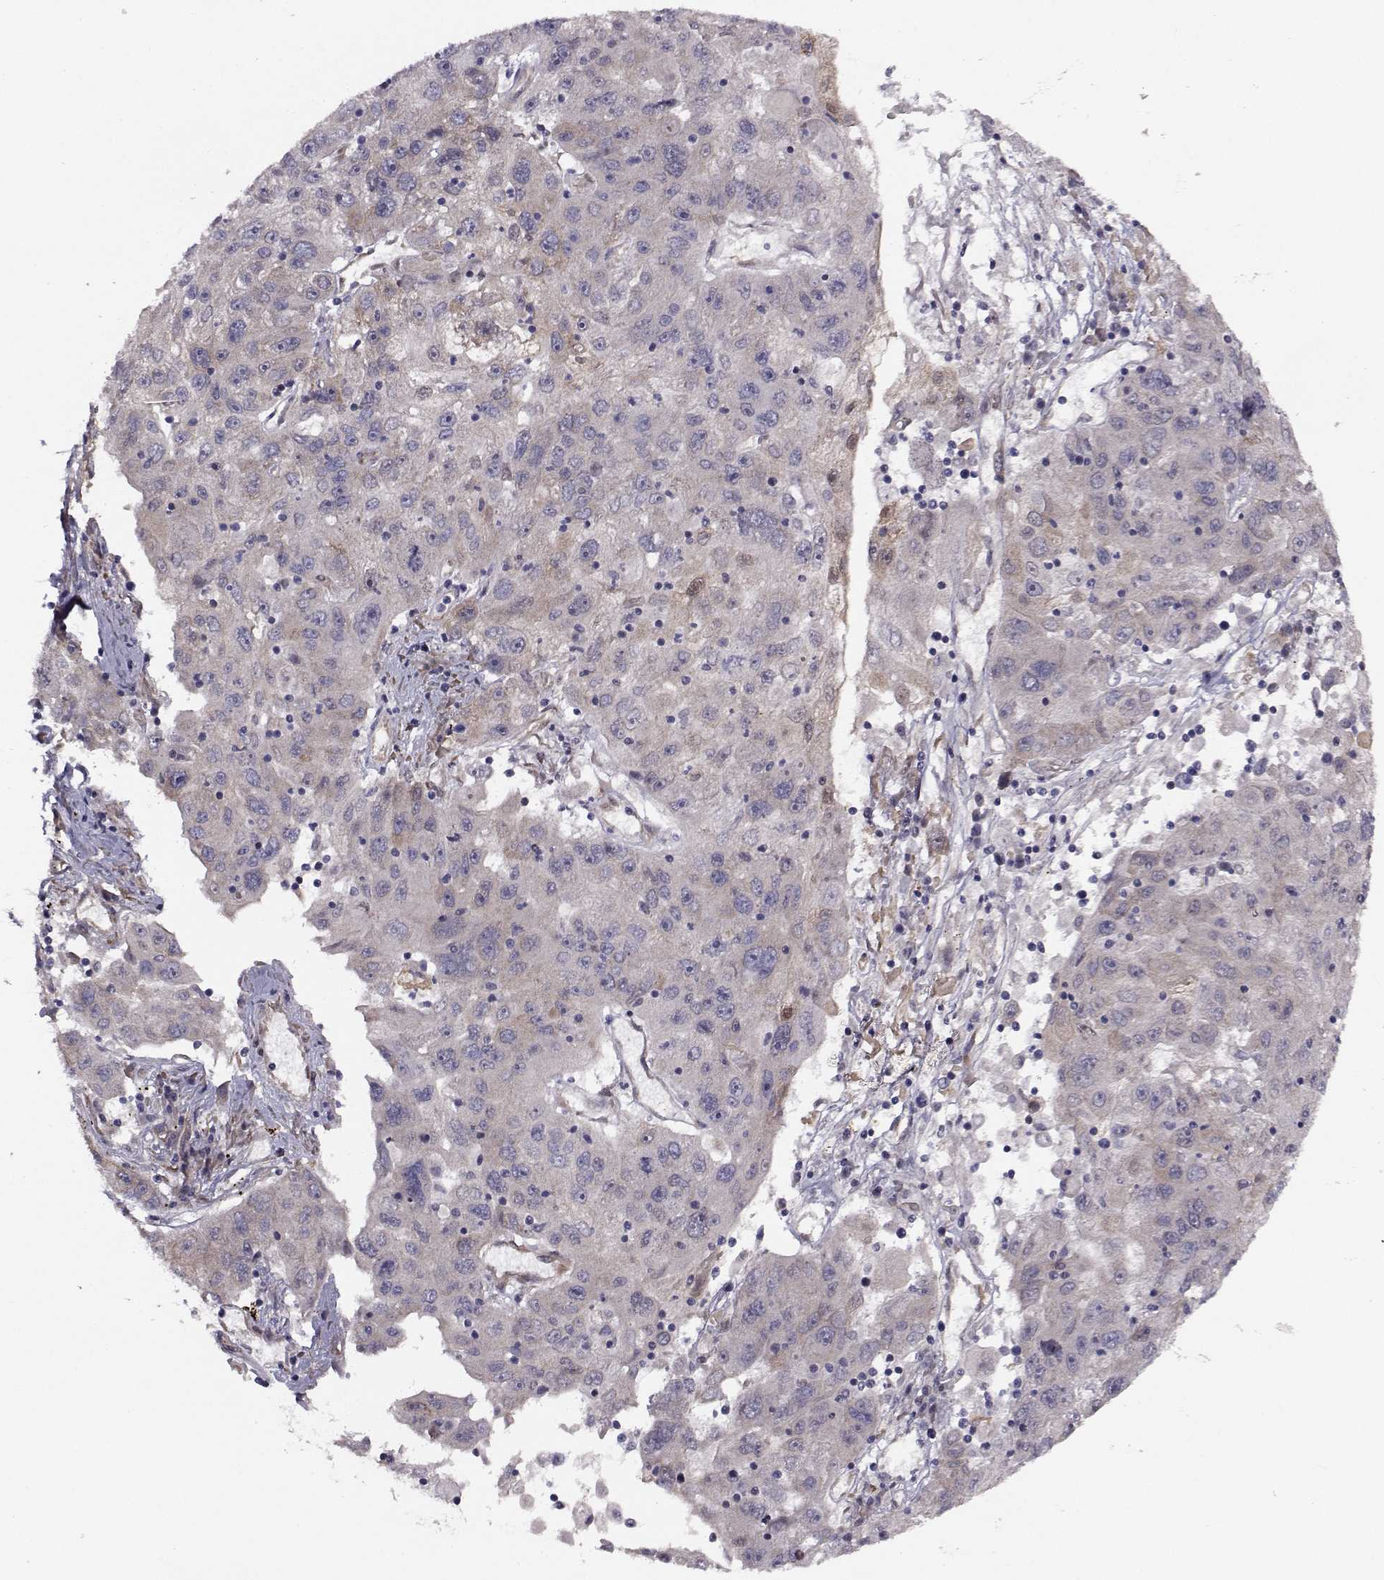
{"staining": {"intensity": "weak", "quantity": "<25%", "location": "cytoplasmic/membranous"}, "tissue": "stomach cancer", "cell_type": "Tumor cells", "image_type": "cancer", "snomed": [{"axis": "morphology", "description": "Adenocarcinoma, NOS"}, {"axis": "topography", "description": "Stomach"}], "caption": "Immunohistochemical staining of stomach cancer displays no significant staining in tumor cells.", "gene": "TRIP10", "patient": {"sex": "male", "age": 56}}